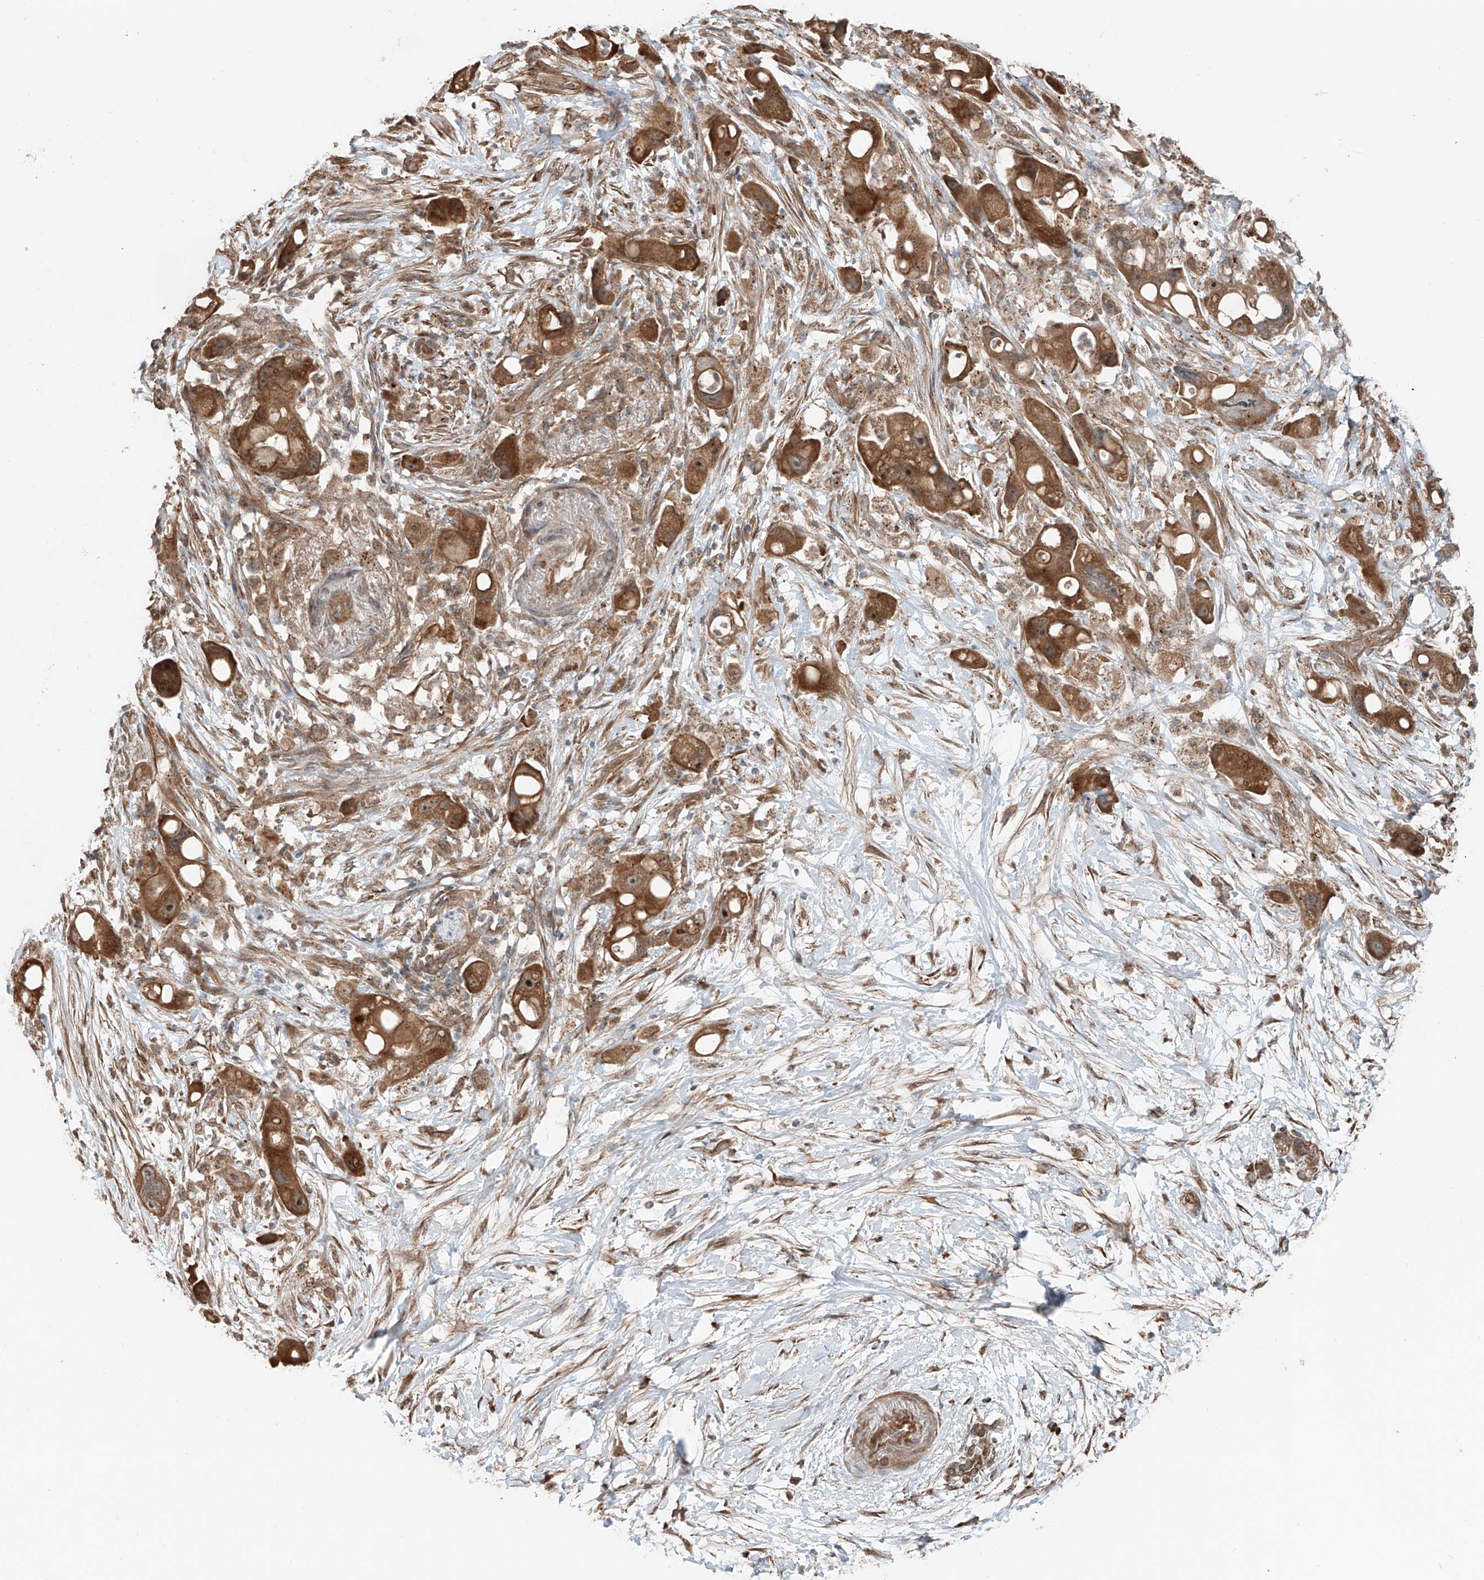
{"staining": {"intensity": "strong", "quantity": ">75%", "location": "cytoplasmic/membranous"}, "tissue": "pancreatic cancer", "cell_type": "Tumor cells", "image_type": "cancer", "snomed": [{"axis": "morphology", "description": "Normal tissue, NOS"}, {"axis": "morphology", "description": "Adenocarcinoma, NOS"}, {"axis": "topography", "description": "Pancreas"}], "caption": "Tumor cells show strong cytoplasmic/membranous staining in approximately >75% of cells in pancreatic cancer (adenocarcinoma).", "gene": "CEP162", "patient": {"sex": "female", "age": 68}}